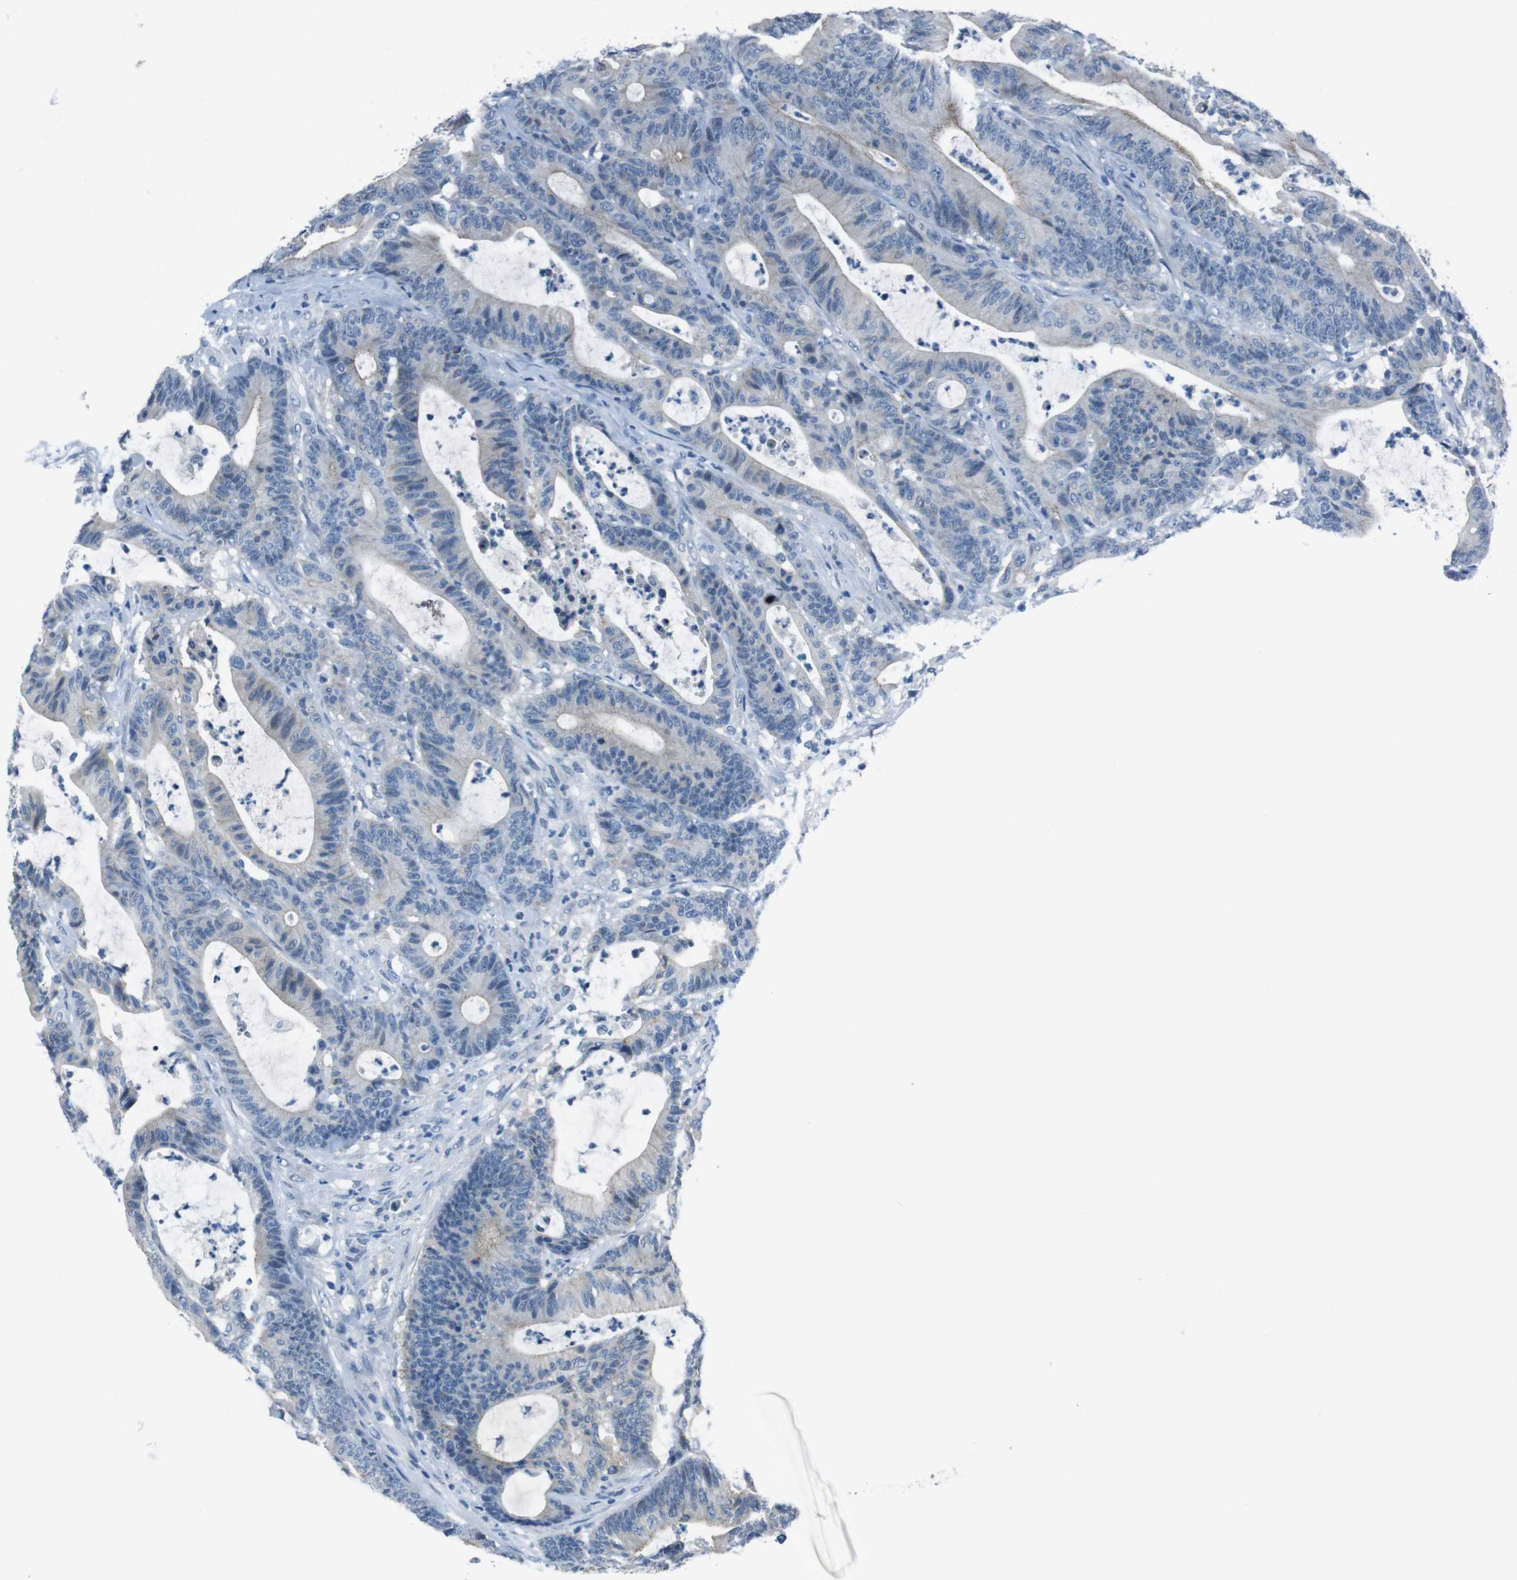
{"staining": {"intensity": "negative", "quantity": "none", "location": "none"}, "tissue": "colorectal cancer", "cell_type": "Tumor cells", "image_type": "cancer", "snomed": [{"axis": "morphology", "description": "Adenocarcinoma, NOS"}, {"axis": "topography", "description": "Colon"}], "caption": "Immunohistochemistry (IHC) histopathology image of colorectal cancer (adenocarcinoma) stained for a protein (brown), which demonstrates no staining in tumor cells.", "gene": "HRH2", "patient": {"sex": "female", "age": 84}}